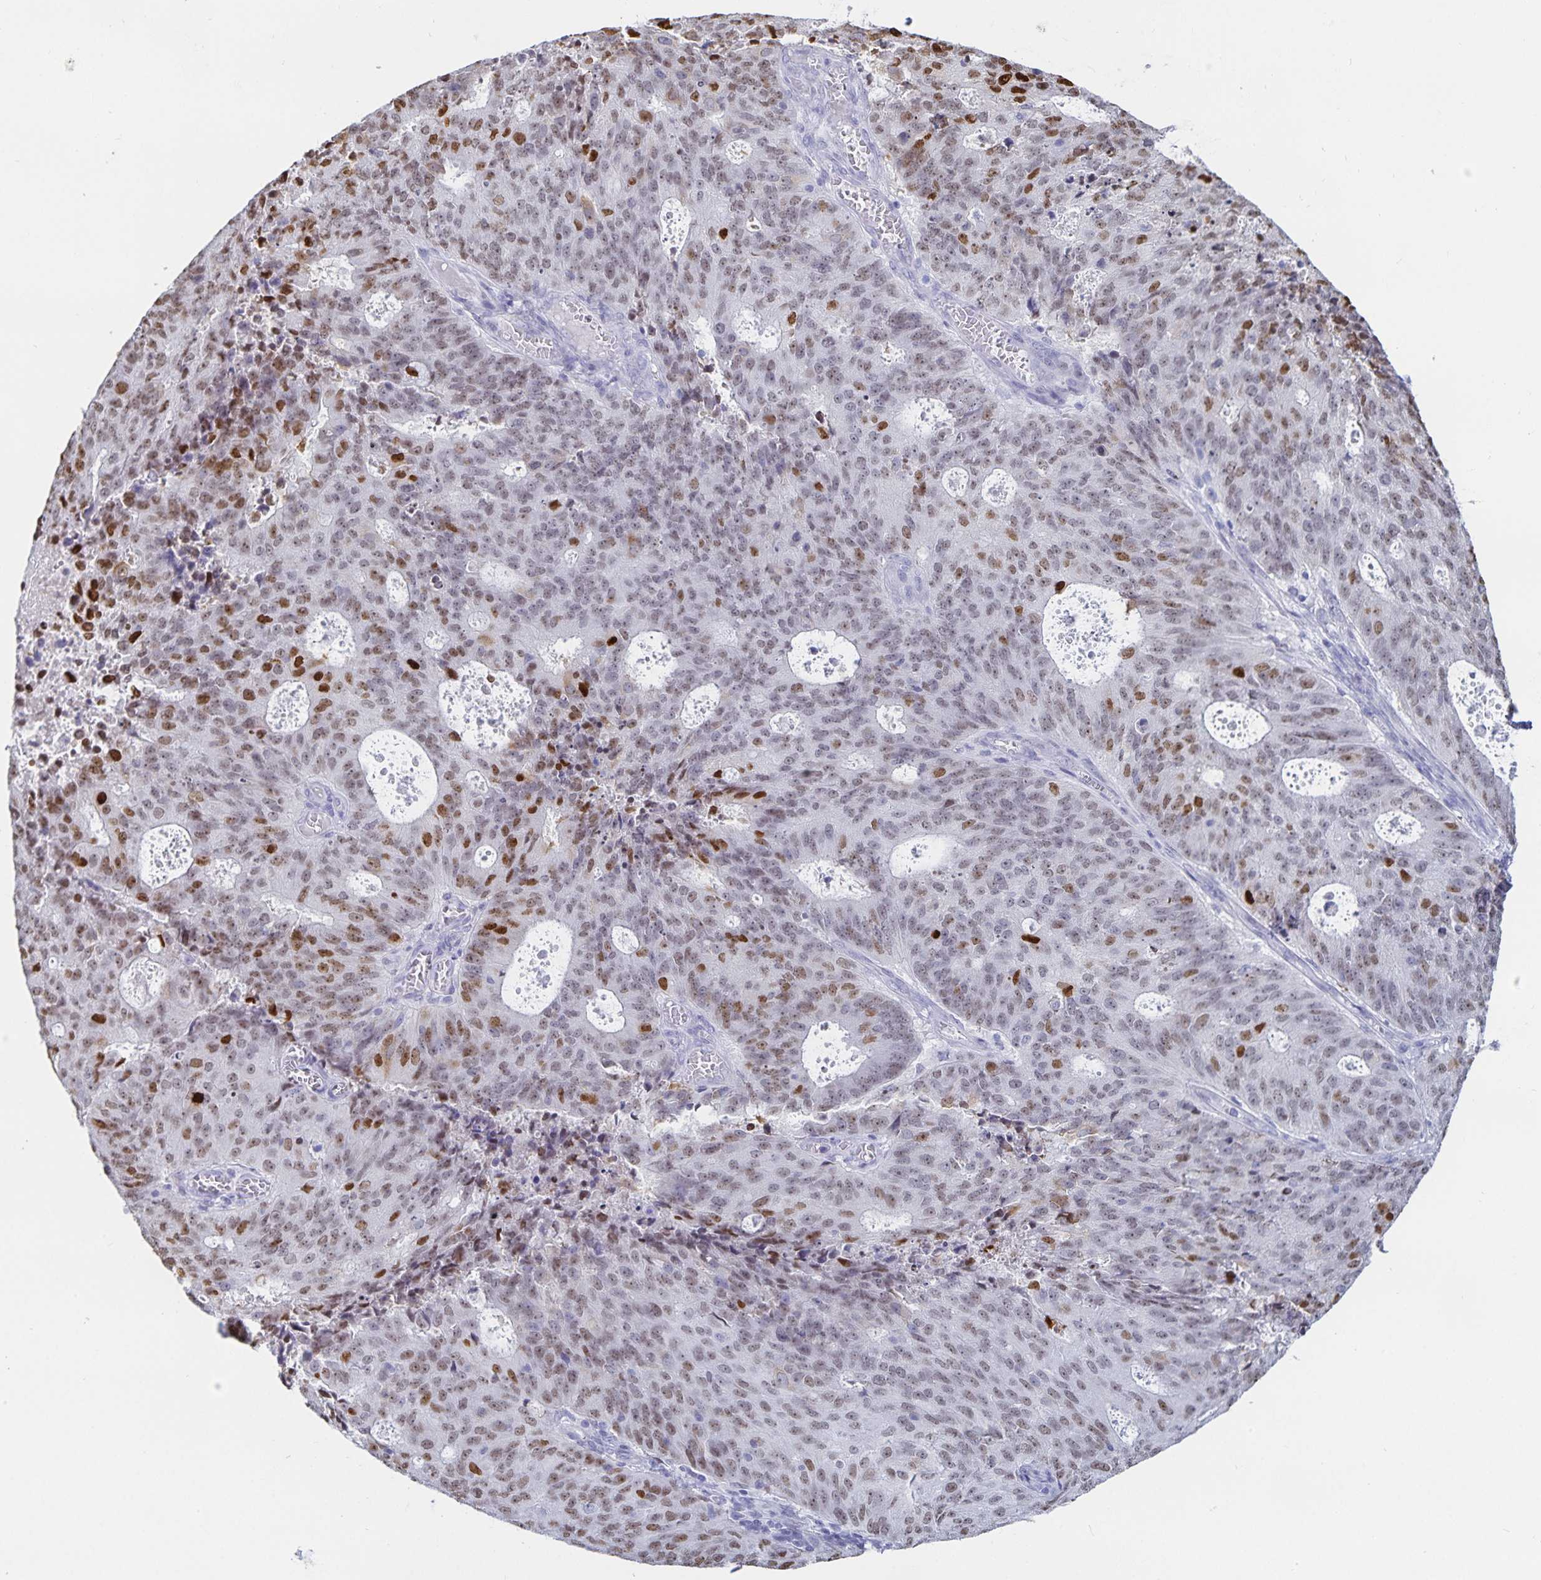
{"staining": {"intensity": "moderate", "quantity": ">75%", "location": "nuclear"}, "tissue": "endometrial cancer", "cell_type": "Tumor cells", "image_type": "cancer", "snomed": [{"axis": "morphology", "description": "Adenocarcinoma, NOS"}, {"axis": "topography", "description": "Endometrium"}], "caption": "Endometrial adenocarcinoma tissue shows moderate nuclear staining in approximately >75% of tumor cells, visualized by immunohistochemistry.", "gene": "HMGB3", "patient": {"sex": "female", "age": 82}}